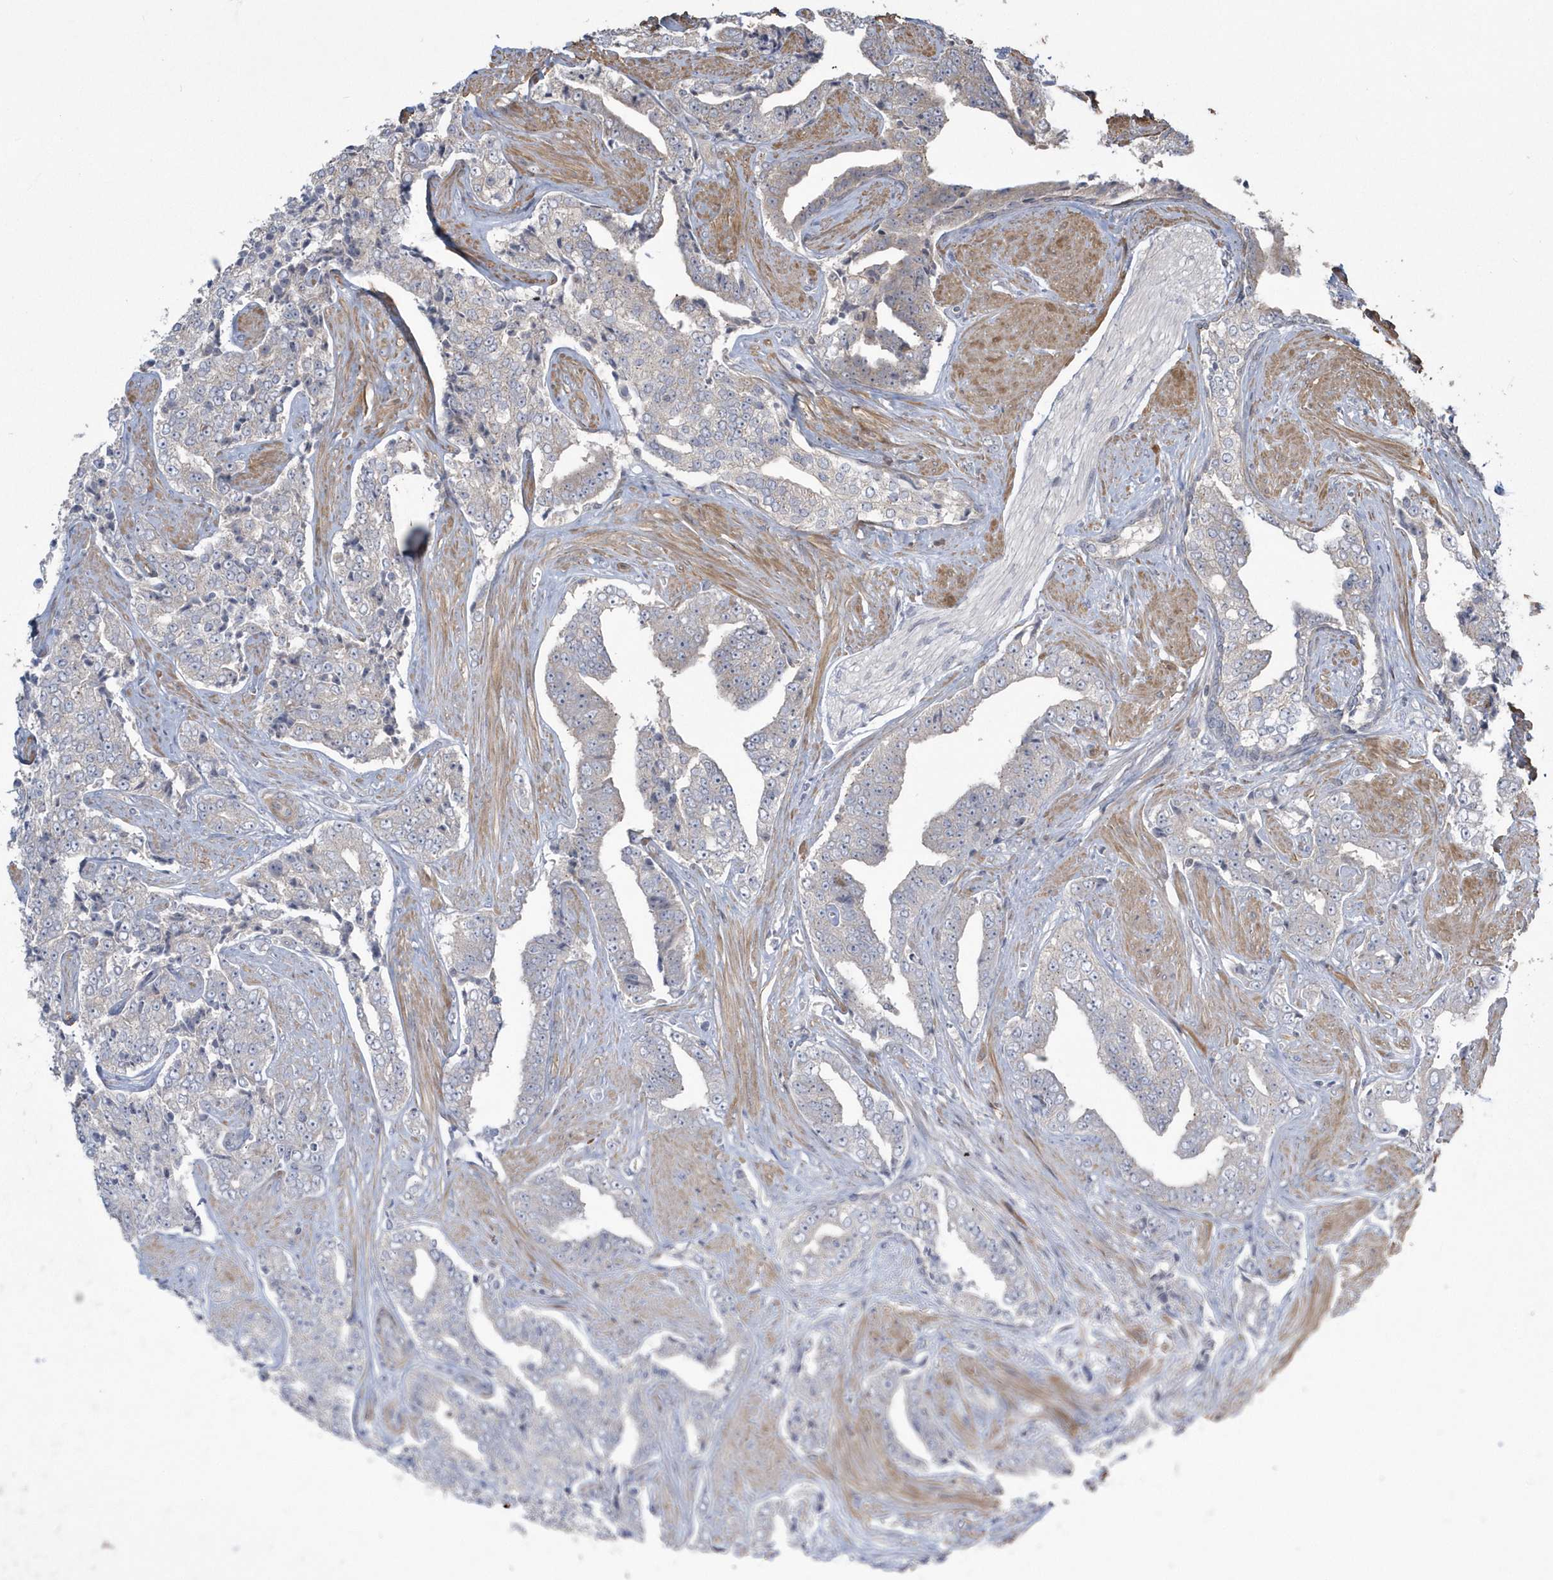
{"staining": {"intensity": "negative", "quantity": "none", "location": "none"}, "tissue": "prostate cancer", "cell_type": "Tumor cells", "image_type": "cancer", "snomed": [{"axis": "morphology", "description": "Adenocarcinoma, High grade"}, {"axis": "topography", "description": "Prostate"}], "caption": "The histopathology image displays no staining of tumor cells in high-grade adenocarcinoma (prostate).", "gene": "ARMC8", "patient": {"sex": "male", "age": 71}}